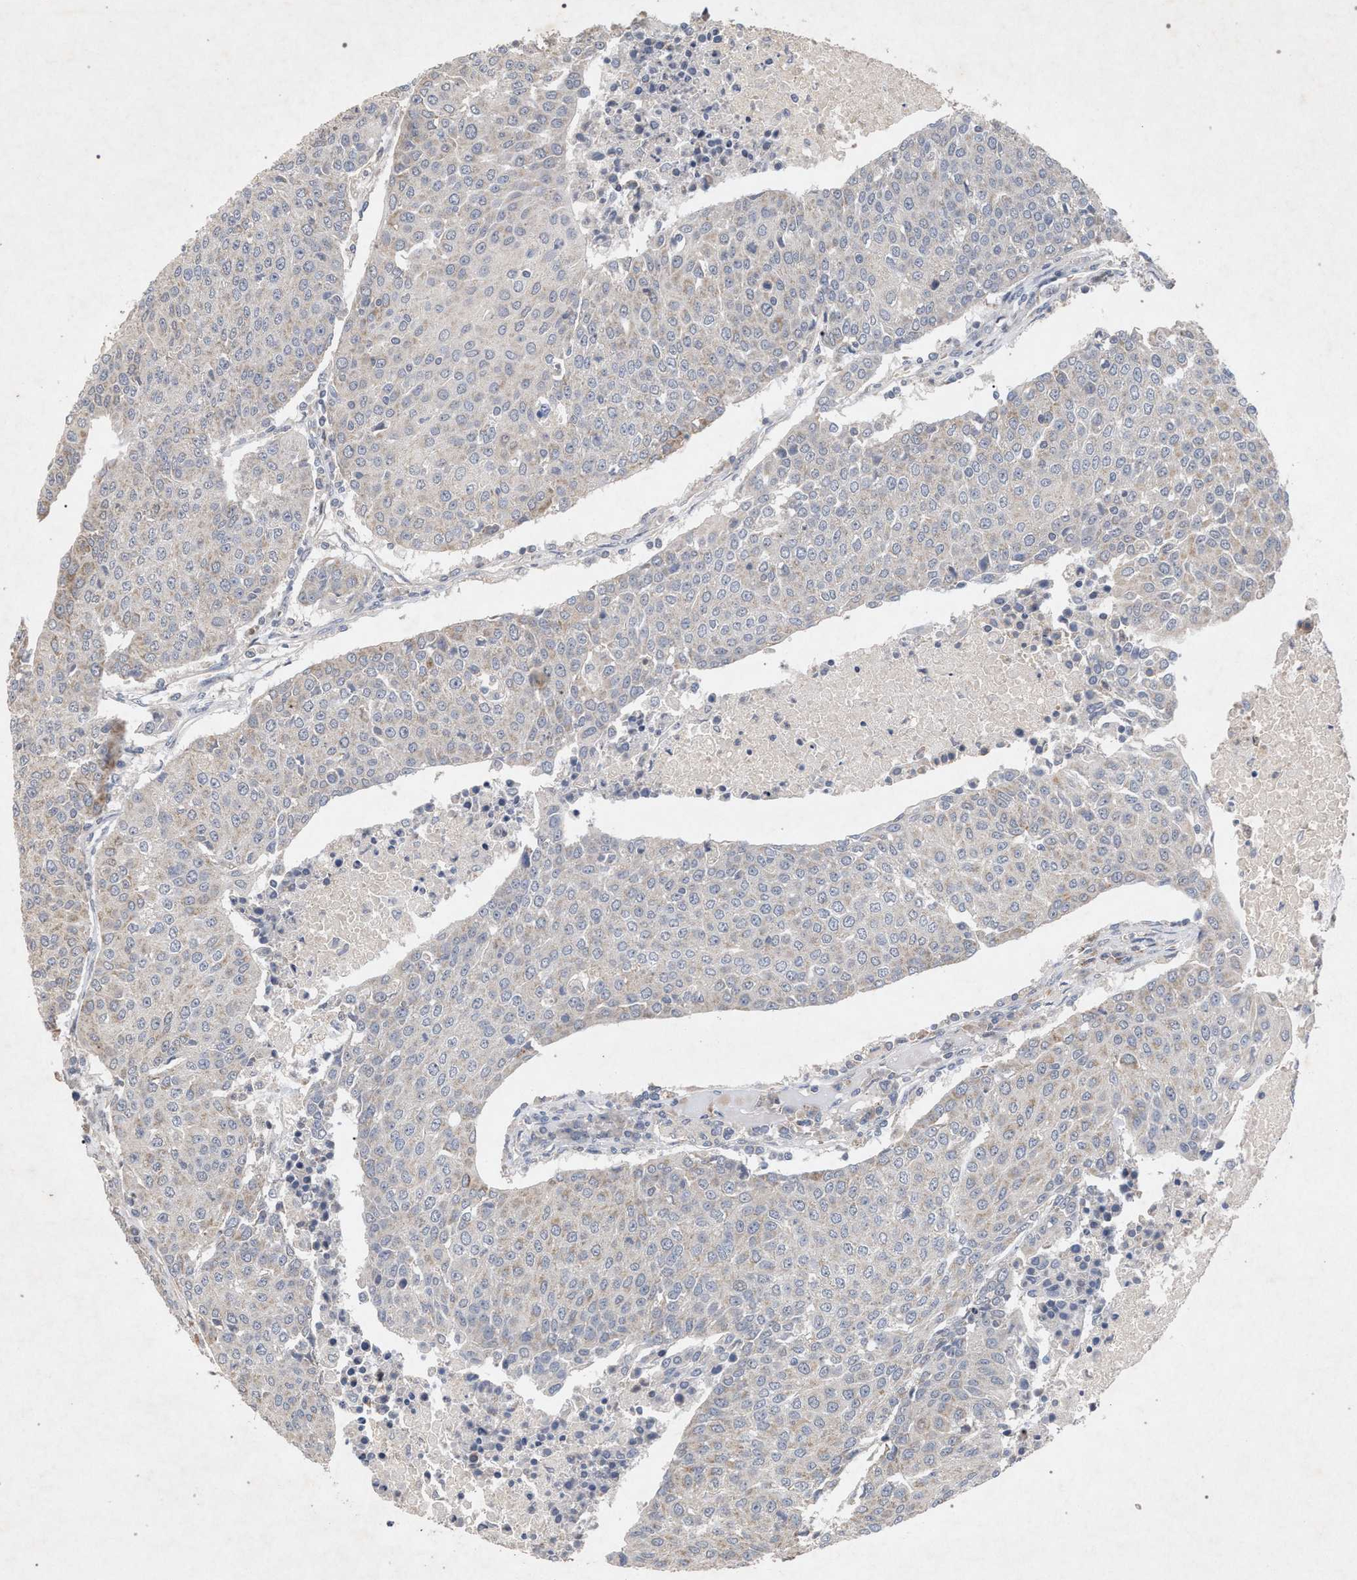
{"staining": {"intensity": "negative", "quantity": "none", "location": "none"}, "tissue": "urothelial cancer", "cell_type": "Tumor cells", "image_type": "cancer", "snomed": [{"axis": "morphology", "description": "Urothelial carcinoma, High grade"}, {"axis": "topography", "description": "Urinary bladder"}], "caption": "Micrograph shows no significant protein expression in tumor cells of urothelial carcinoma (high-grade).", "gene": "PKD2L1", "patient": {"sex": "female", "age": 85}}